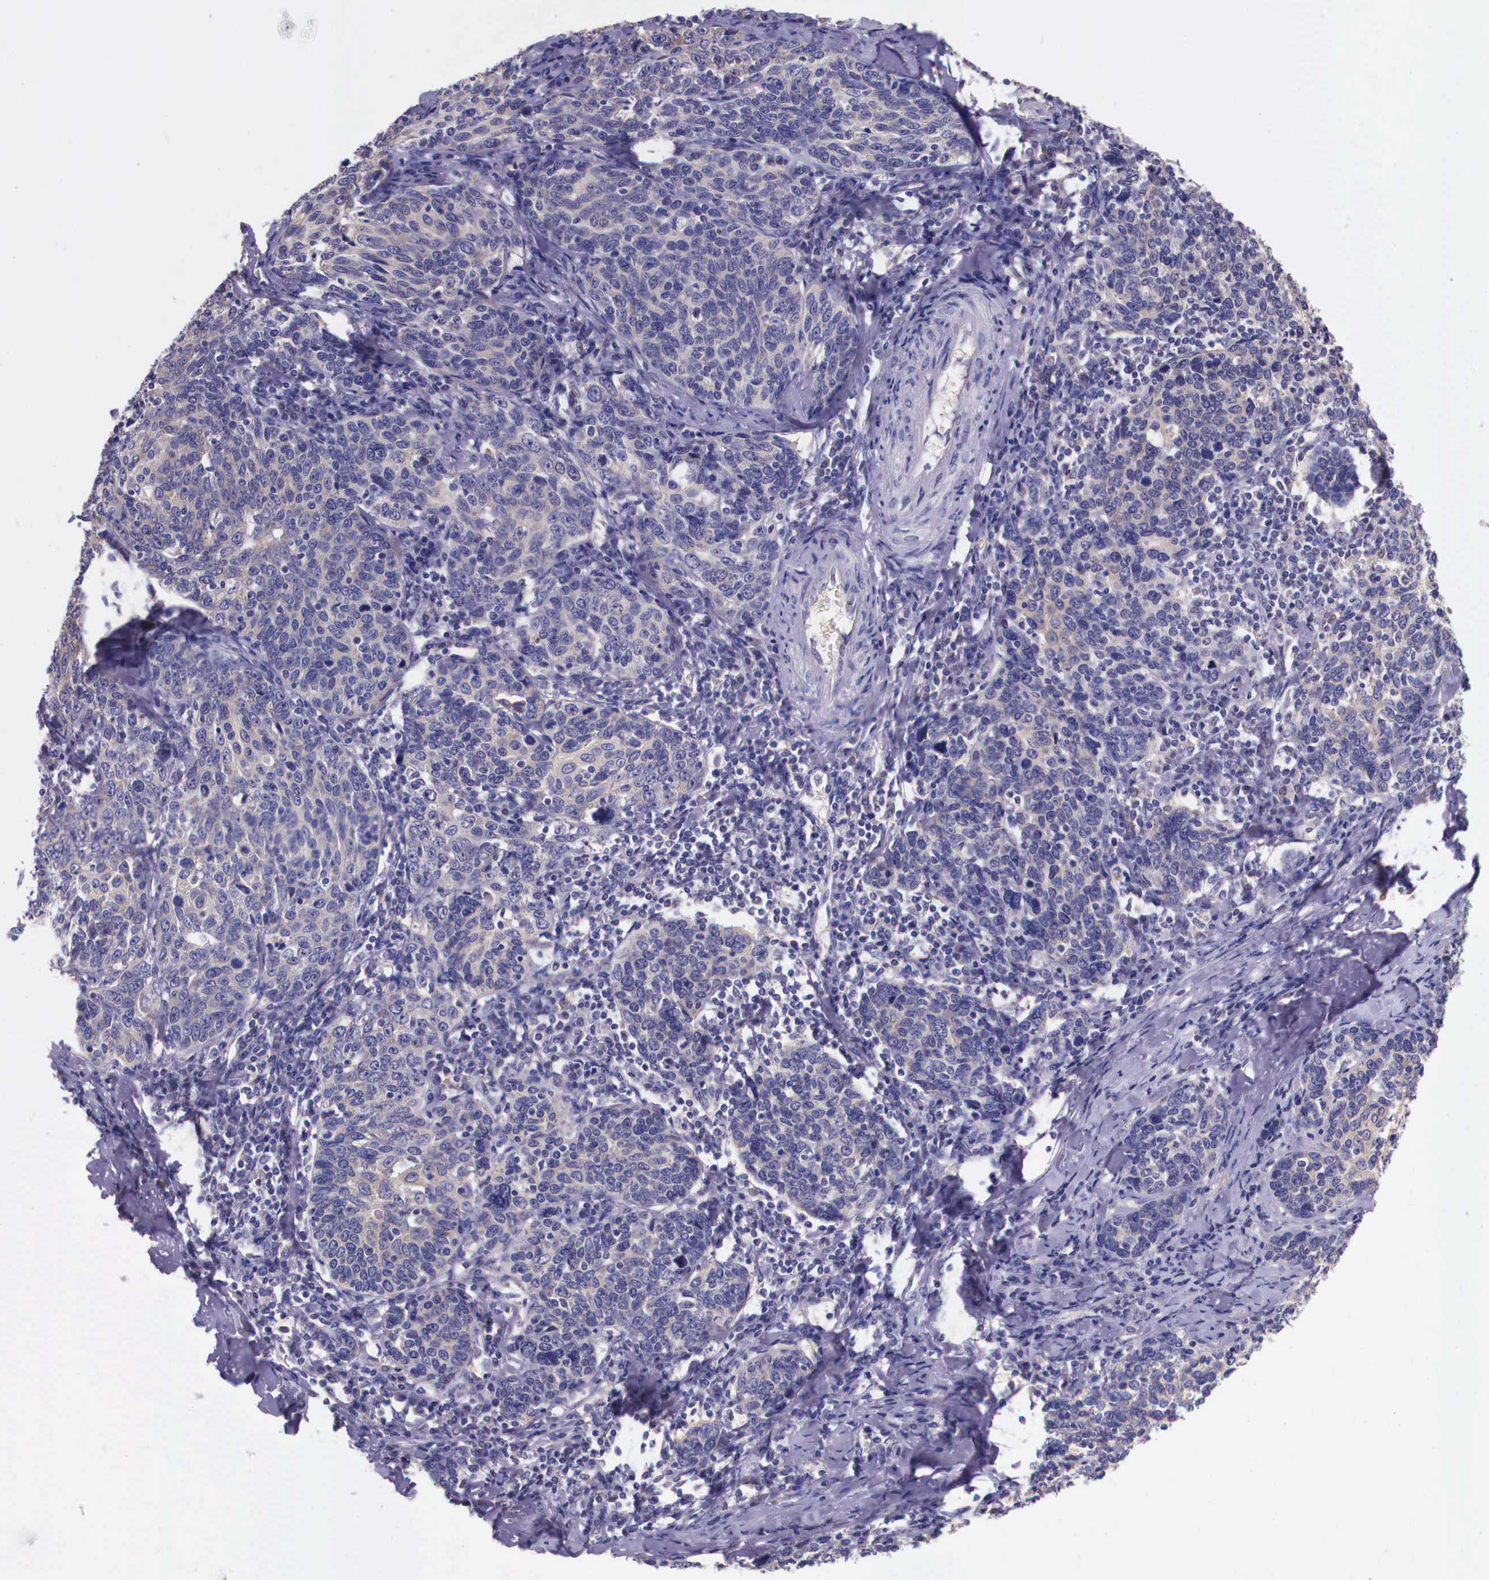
{"staining": {"intensity": "negative", "quantity": "none", "location": "none"}, "tissue": "cervical cancer", "cell_type": "Tumor cells", "image_type": "cancer", "snomed": [{"axis": "morphology", "description": "Squamous cell carcinoma, NOS"}, {"axis": "topography", "description": "Cervix"}], "caption": "Immunohistochemistry image of cervical cancer stained for a protein (brown), which demonstrates no staining in tumor cells.", "gene": "GRIPAP1", "patient": {"sex": "female", "age": 41}}